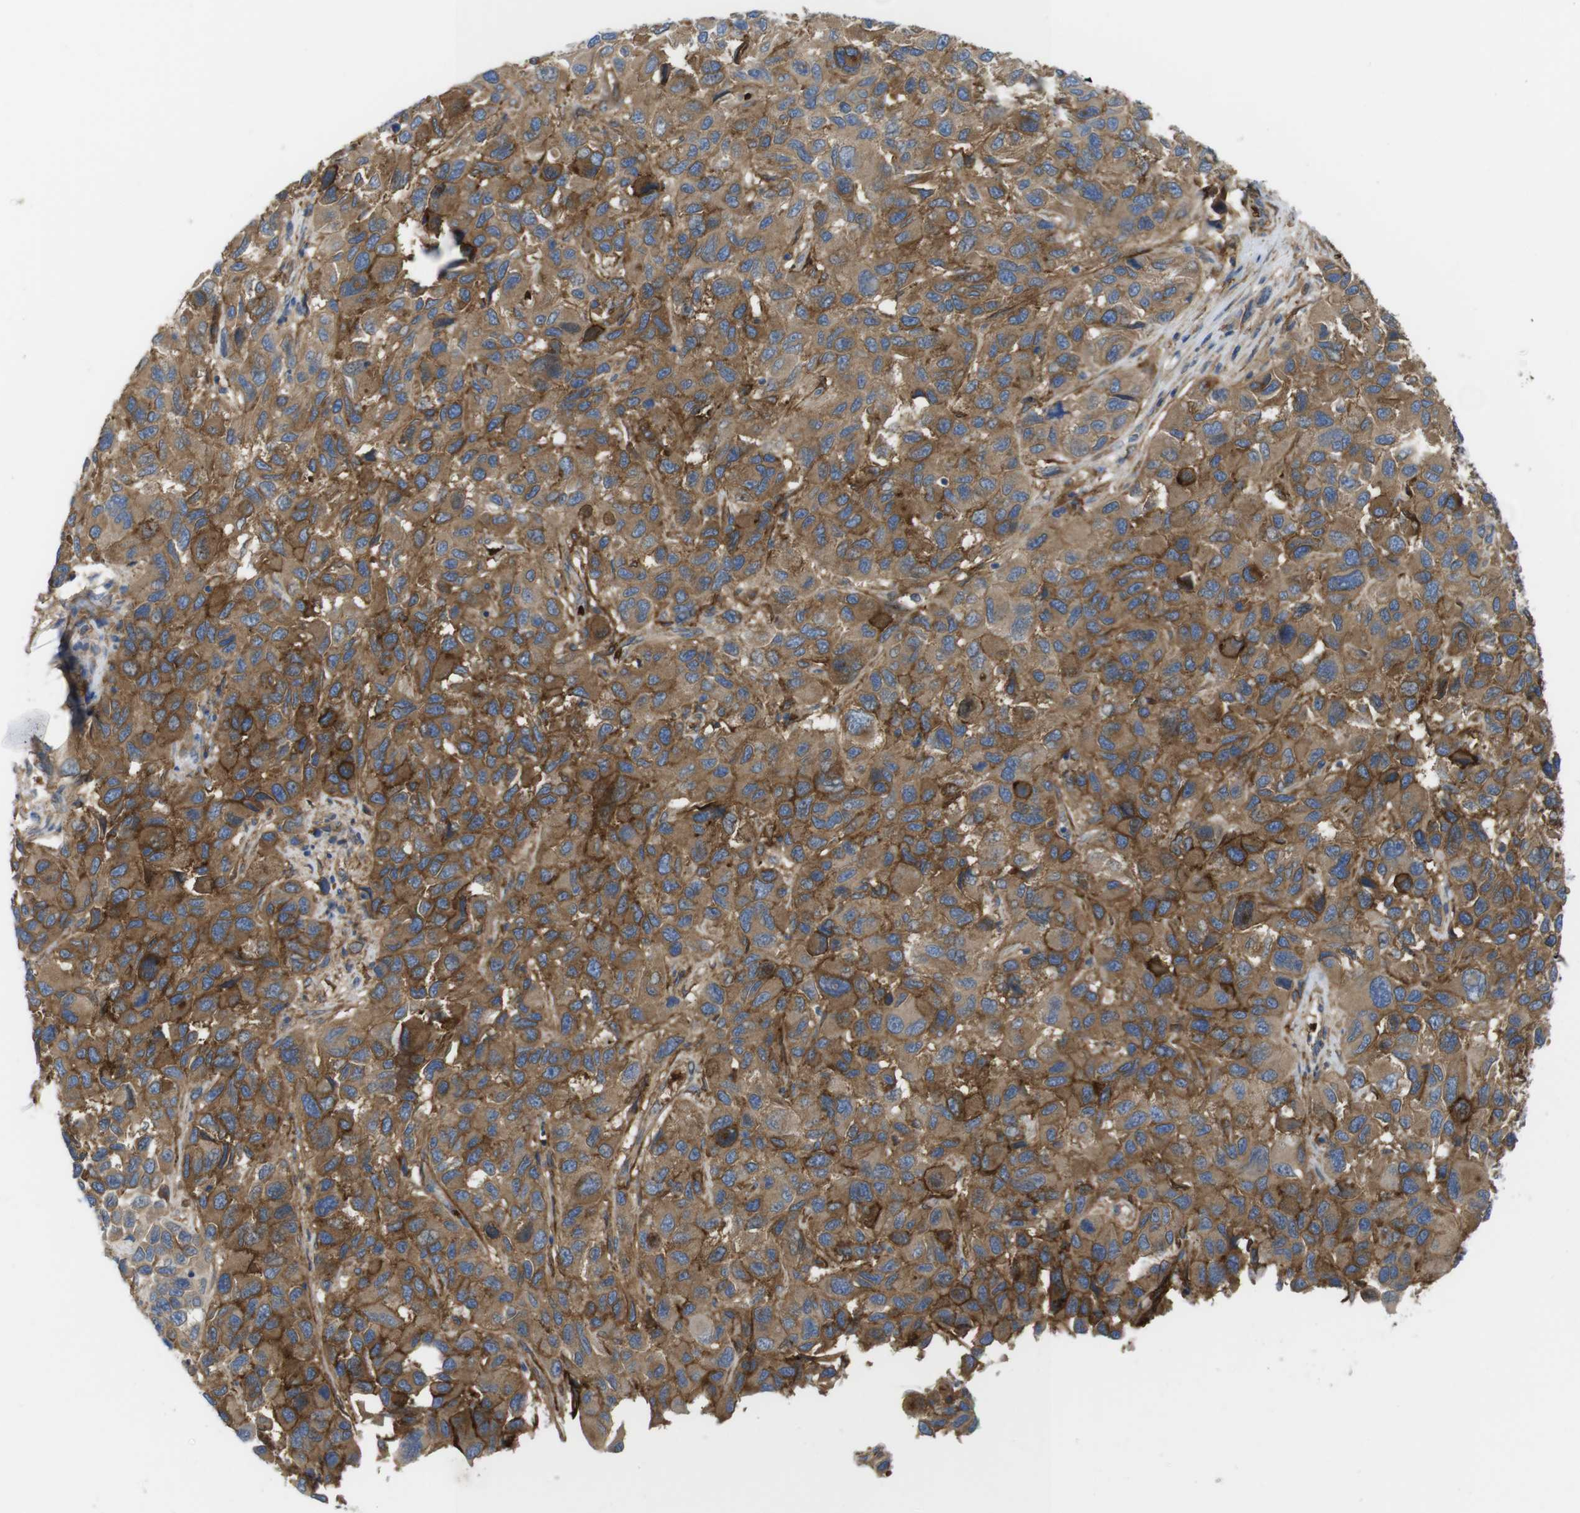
{"staining": {"intensity": "moderate", "quantity": "25%-75%", "location": "cytoplasmic/membranous"}, "tissue": "melanoma", "cell_type": "Tumor cells", "image_type": "cancer", "snomed": [{"axis": "morphology", "description": "Malignant melanoma, NOS"}, {"axis": "topography", "description": "Skin"}], "caption": "Melanoma stained with IHC exhibits moderate cytoplasmic/membranous expression in about 25%-75% of tumor cells.", "gene": "CYBRD1", "patient": {"sex": "male", "age": 53}}